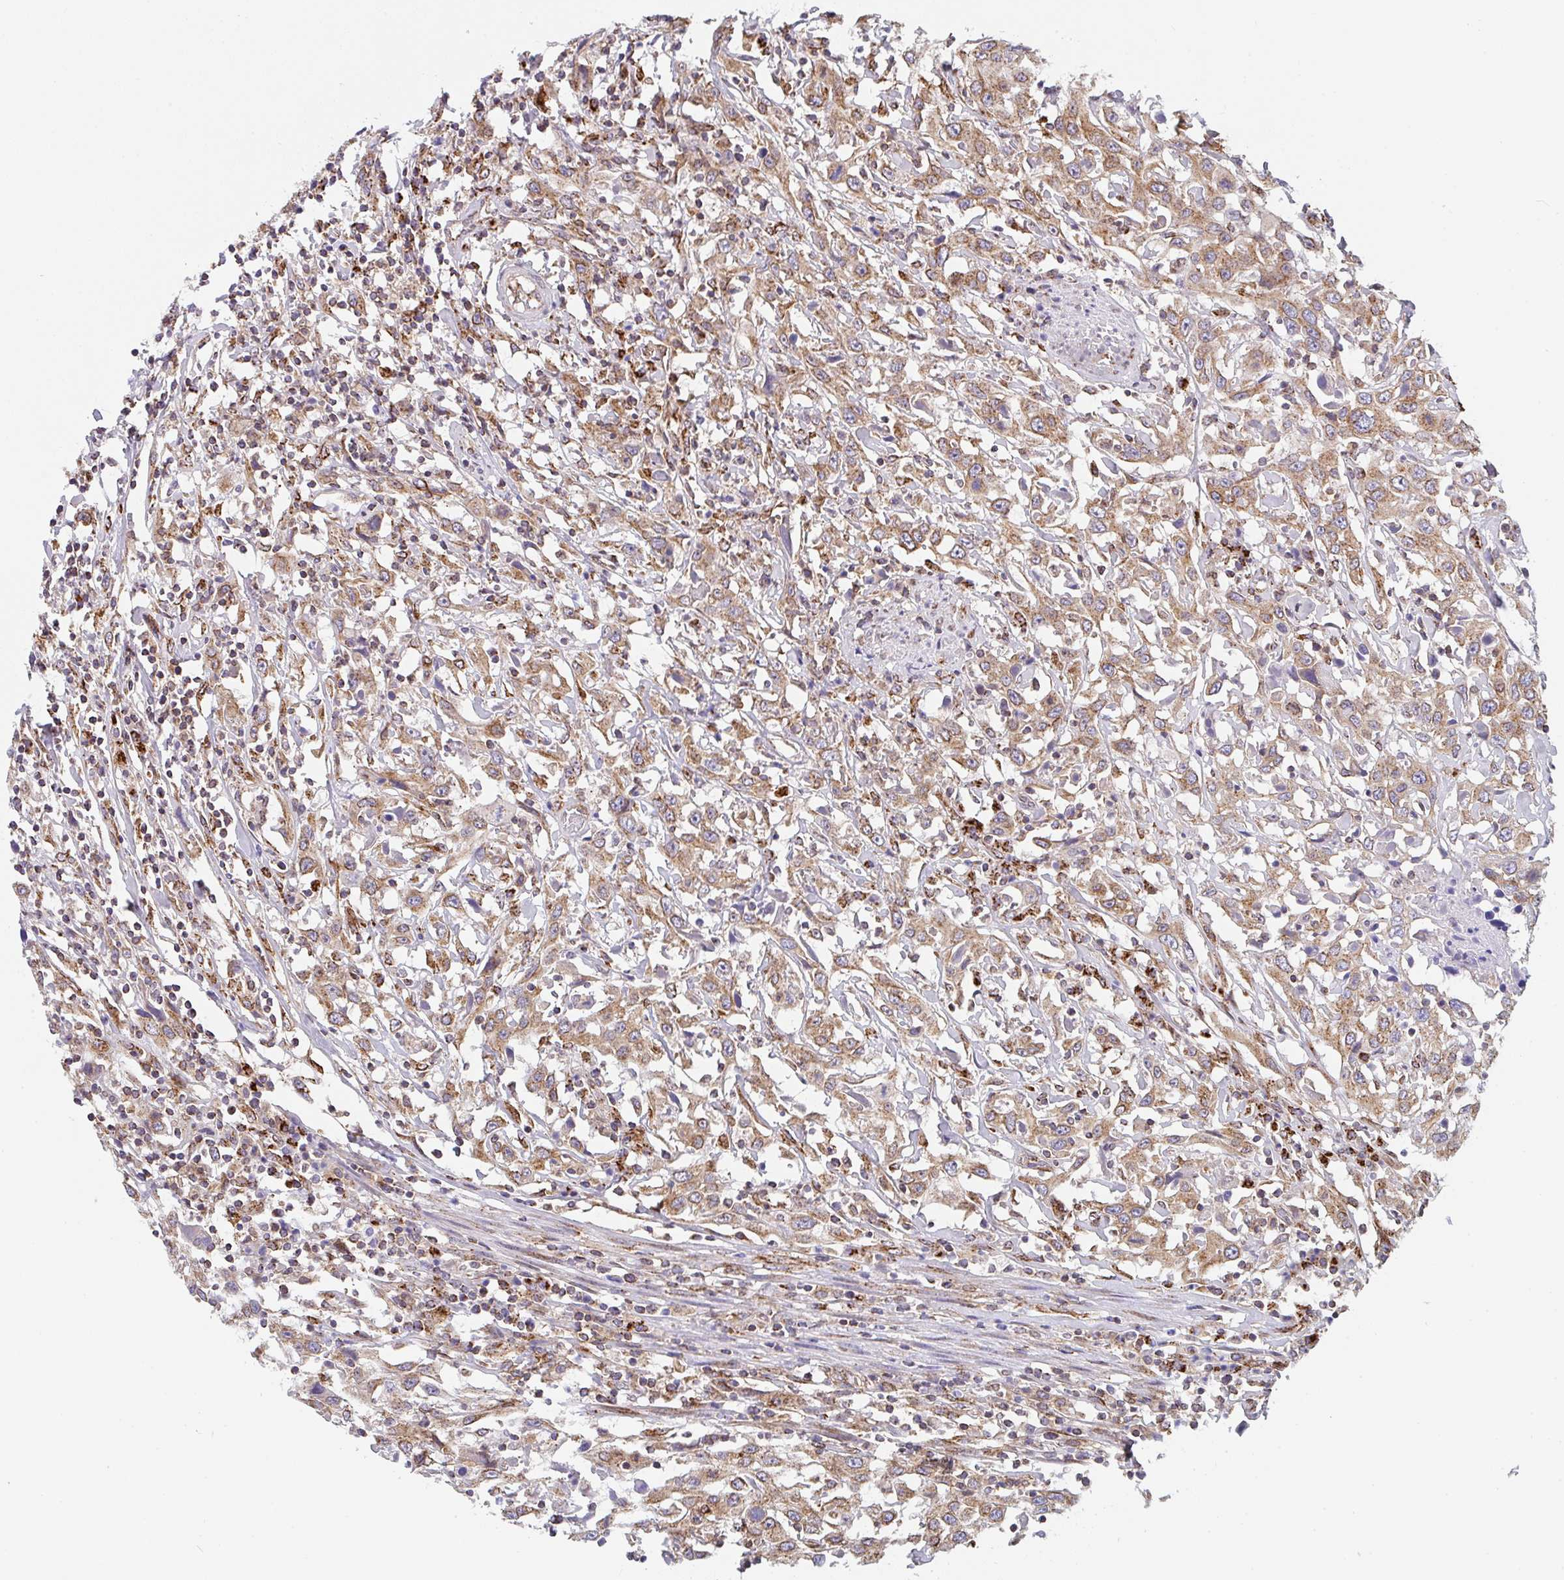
{"staining": {"intensity": "moderate", "quantity": ">75%", "location": "cytoplasmic/membranous"}, "tissue": "urothelial cancer", "cell_type": "Tumor cells", "image_type": "cancer", "snomed": [{"axis": "morphology", "description": "Urothelial carcinoma, High grade"}, {"axis": "topography", "description": "Urinary bladder"}], "caption": "Moderate cytoplasmic/membranous positivity for a protein is identified in about >75% of tumor cells of high-grade urothelial carcinoma using IHC.", "gene": "PROSER3", "patient": {"sex": "male", "age": 61}}